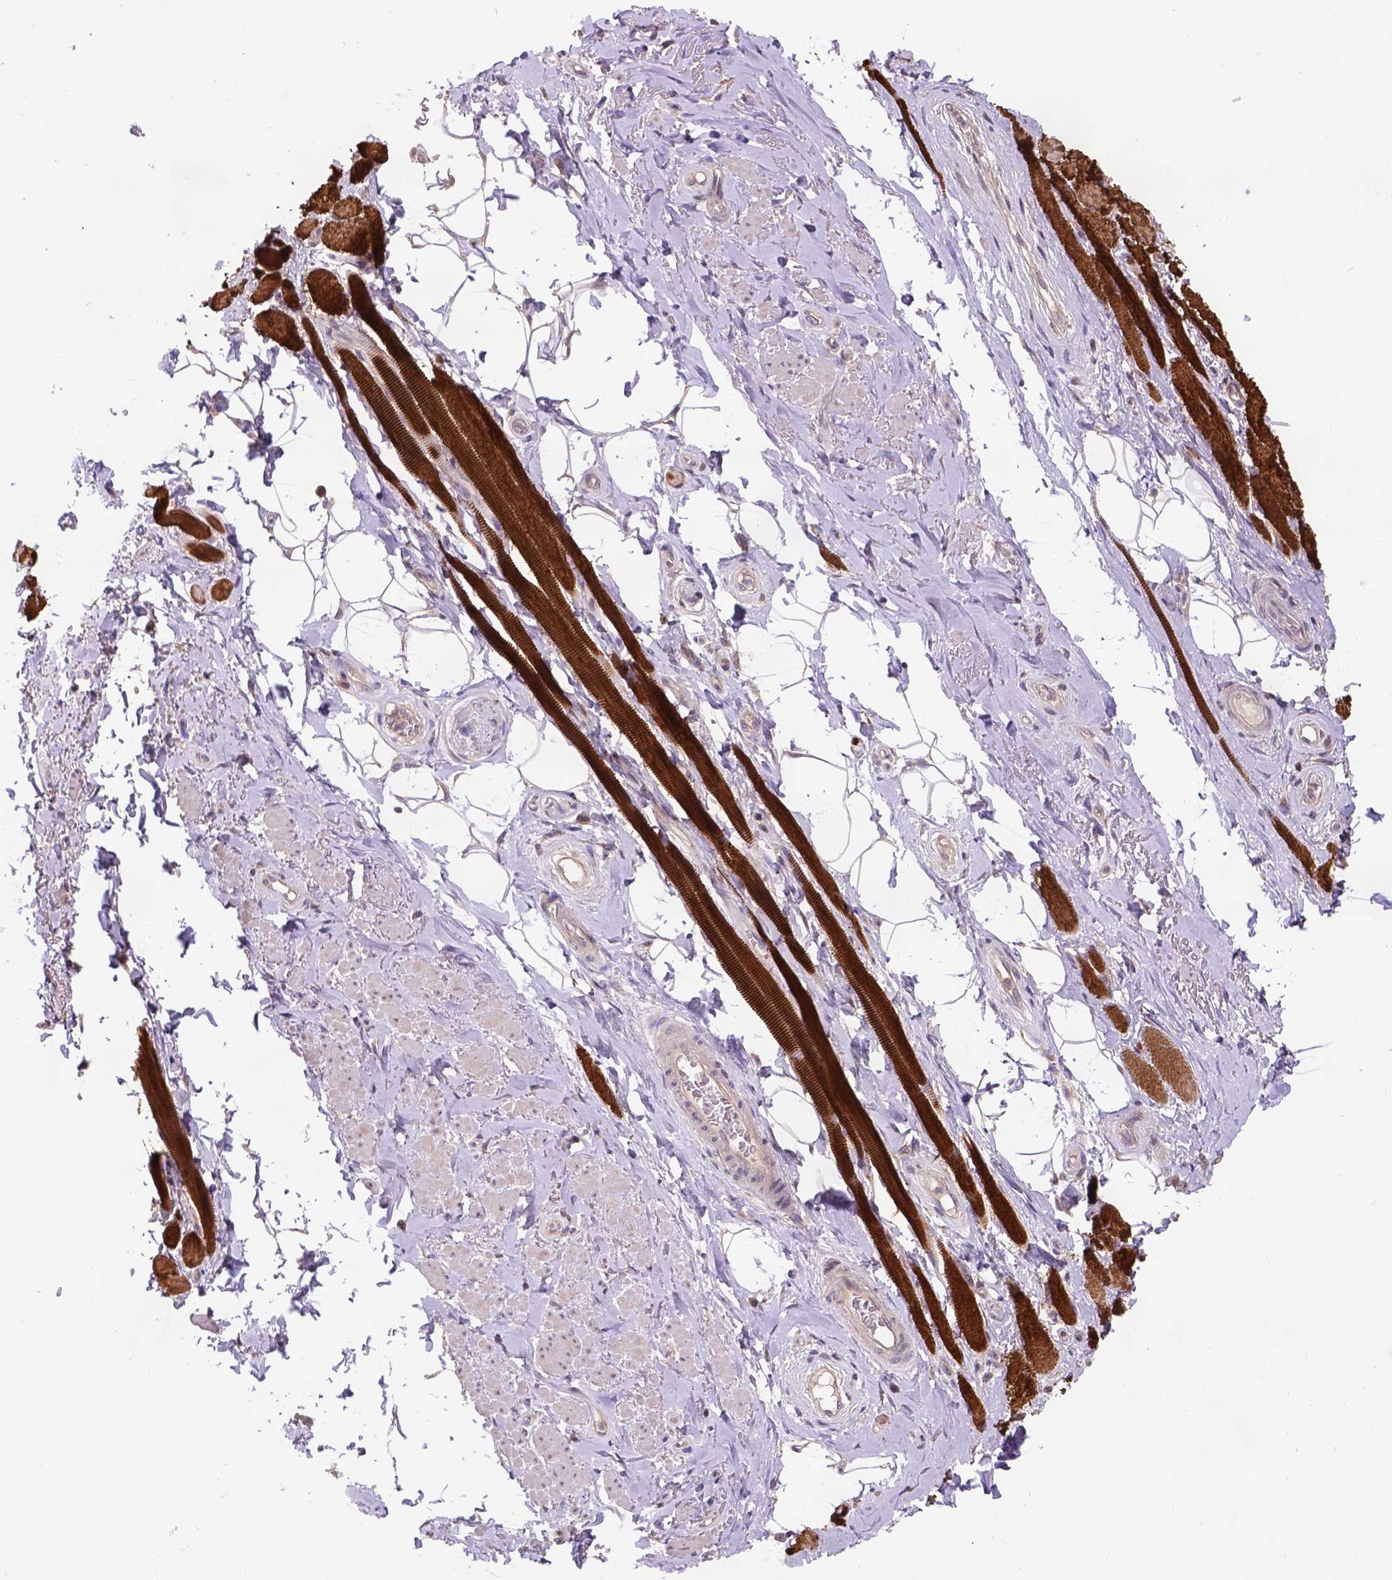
{"staining": {"intensity": "negative", "quantity": "none", "location": "none"}, "tissue": "adipose tissue", "cell_type": "Adipocytes", "image_type": "normal", "snomed": [{"axis": "morphology", "description": "Normal tissue, NOS"}, {"axis": "topography", "description": "Anal"}, {"axis": "topography", "description": "Peripheral nerve tissue"}], "caption": "This image is of normal adipose tissue stained with immunohistochemistry to label a protein in brown with the nuclei are counter-stained blue. There is no positivity in adipocytes.", "gene": "KBTBD8", "patient": {"sex": "male", "age": 53}}